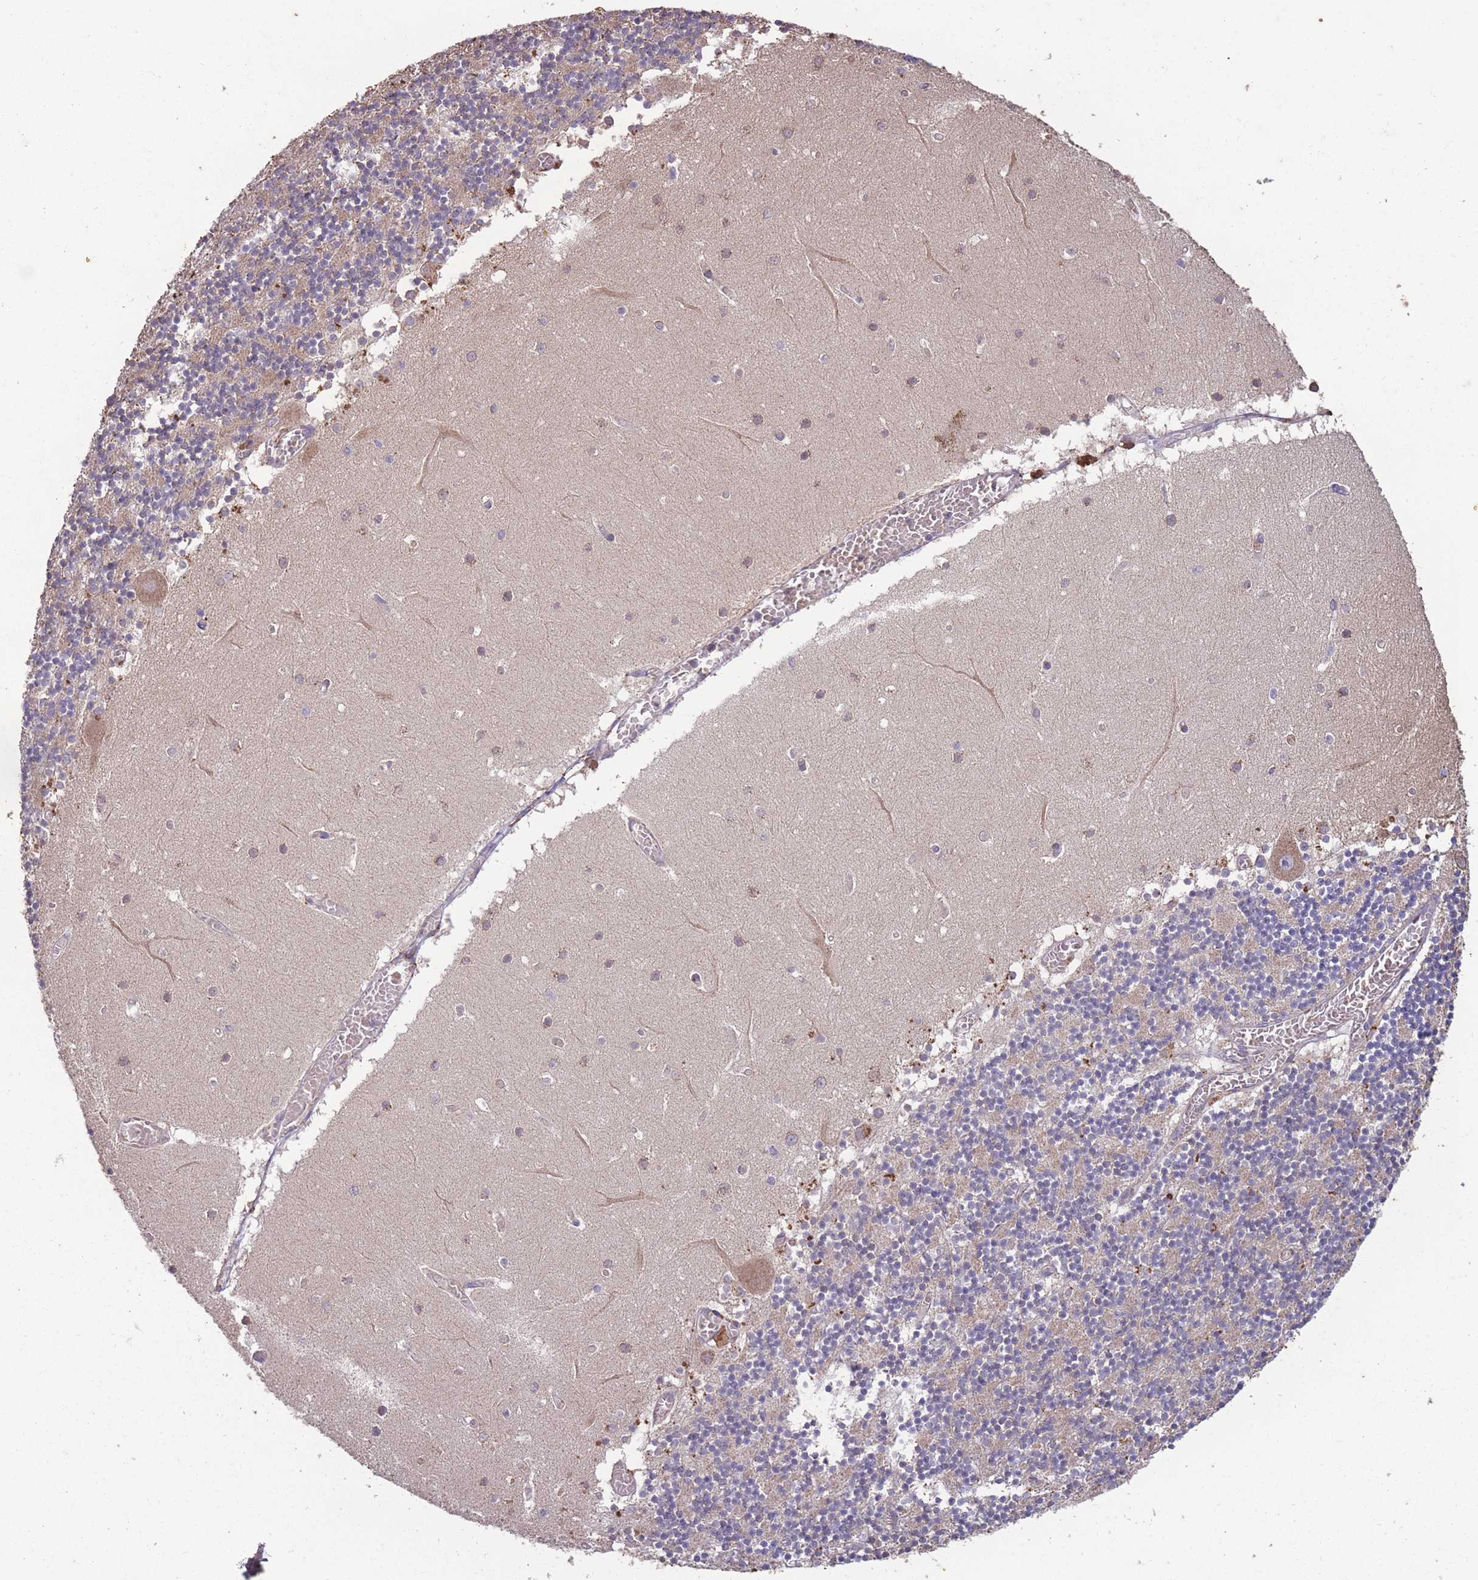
{"staining": {"intensity": "moderate", "quantity": "25%-75%", "location": "cytoplasmic/membranous"}, "tissue": "cerebellum", "cell_type": "Cells in granular layer", "image_type": "normal", "snomed": [{"axis": "morphology", "description": "Normal tissue, NOS"}, {"axis": "topography", "description": "Cerebellum"}], "caption": "This histopathology image demonstrates unremarkable cerebellum stained with IHC to label a protein in brown. The cytoplasmic/membranous of cells in granular layer show moderate positivity for the protein. Nuclei are counter-stained blue.", "gene": "STIM2", "patient": {"sex": "female", "age": 28}}